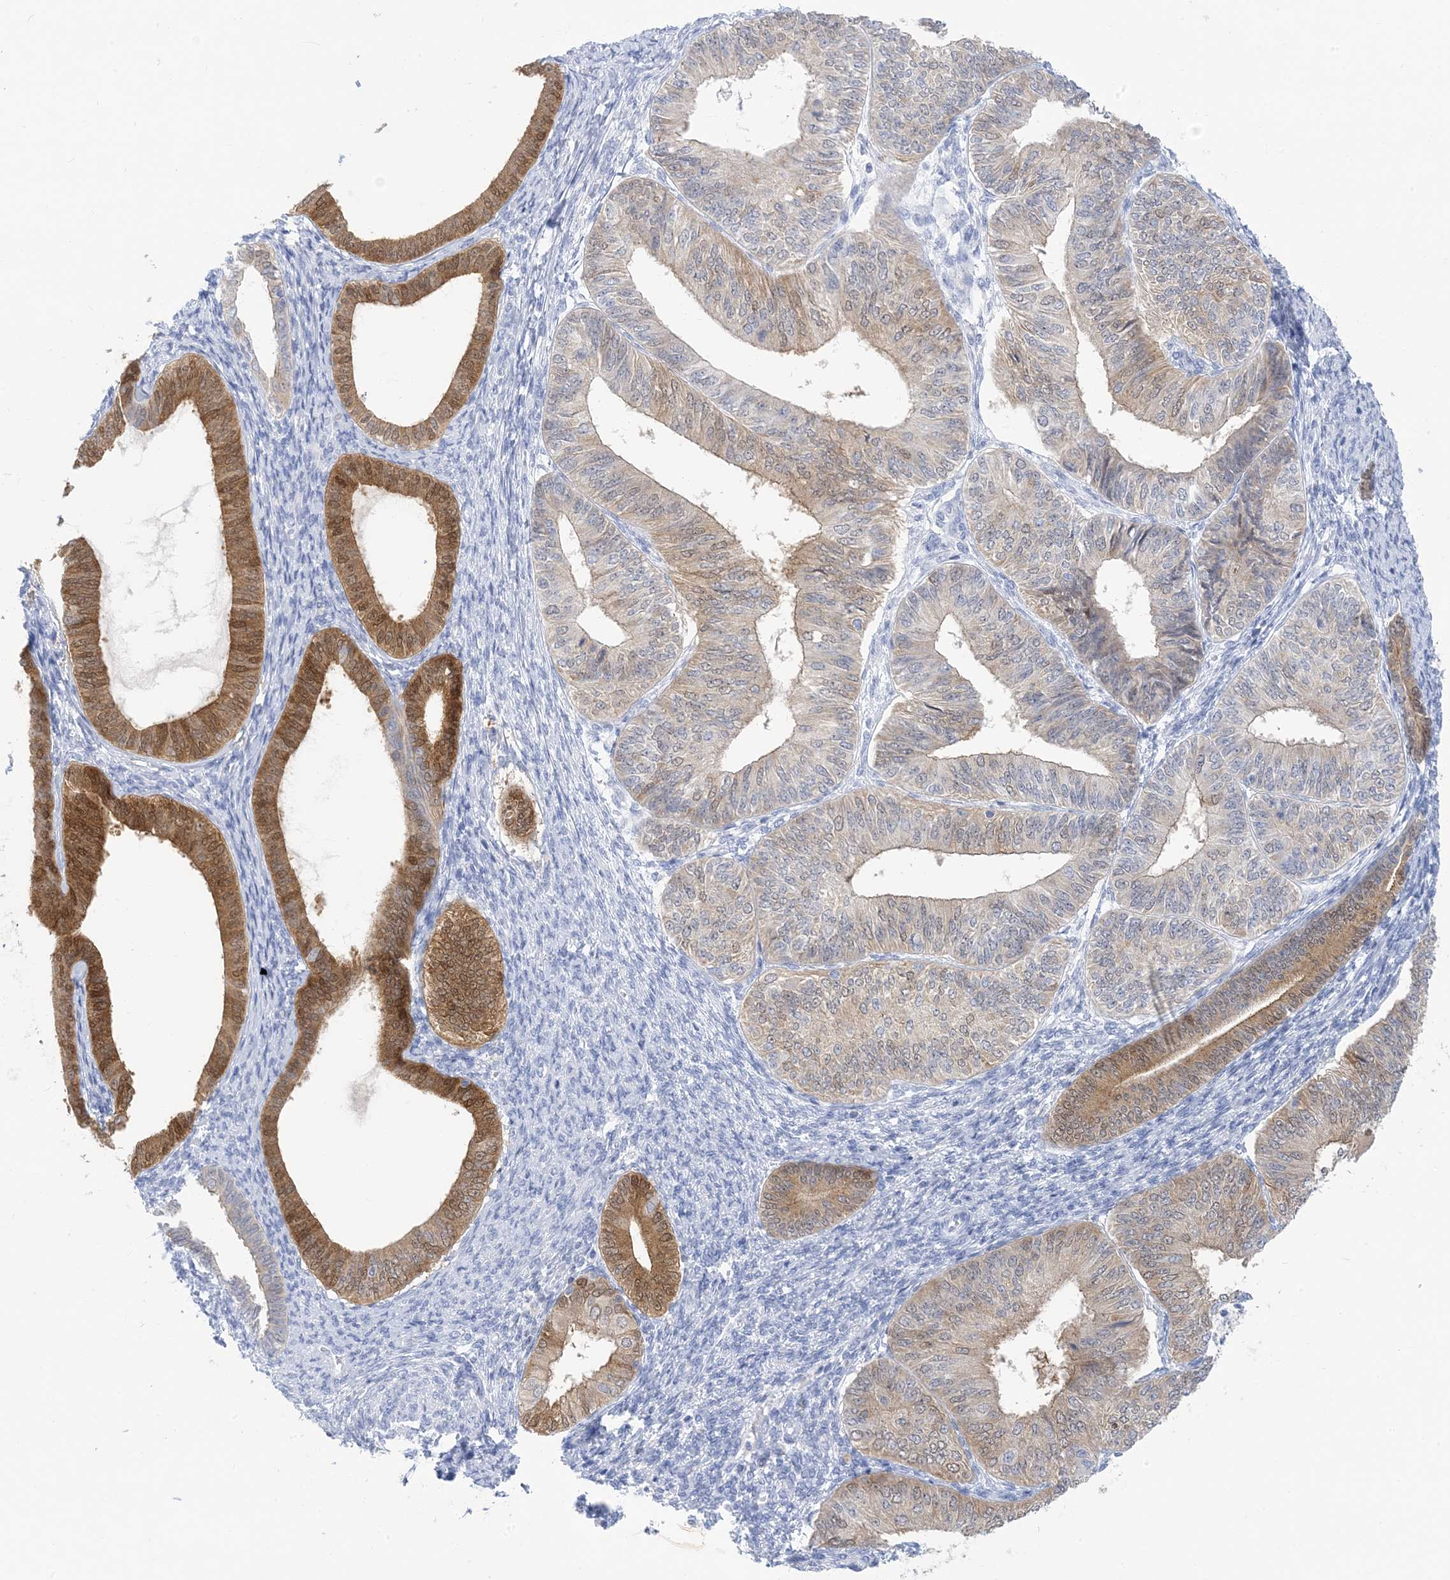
{"staining": {"intensity": "moderate", "quantity": "25%-75%", "location": "cytoplasmic/membranous"}, "tissue": "endometrial cancer", "cell_type": "Tumor cells", "image_type": "cancer", "snomed": [{"axis": "morphology", "description": "Adenocarcinoma, NOS"}, {"axis": "topography", "description": "Endometrium"}], "caption": "An immunohistochemistry (IHC) micrograph of tumor tissue is shown. Protein staining in brown highlights moderate cytoplasmic/membranous positivity in endometrial cancer (adenocarcinoma) within tumor cells.", "gene": "SH3YL1", "patient": {"sex": "female", "age": 58}}